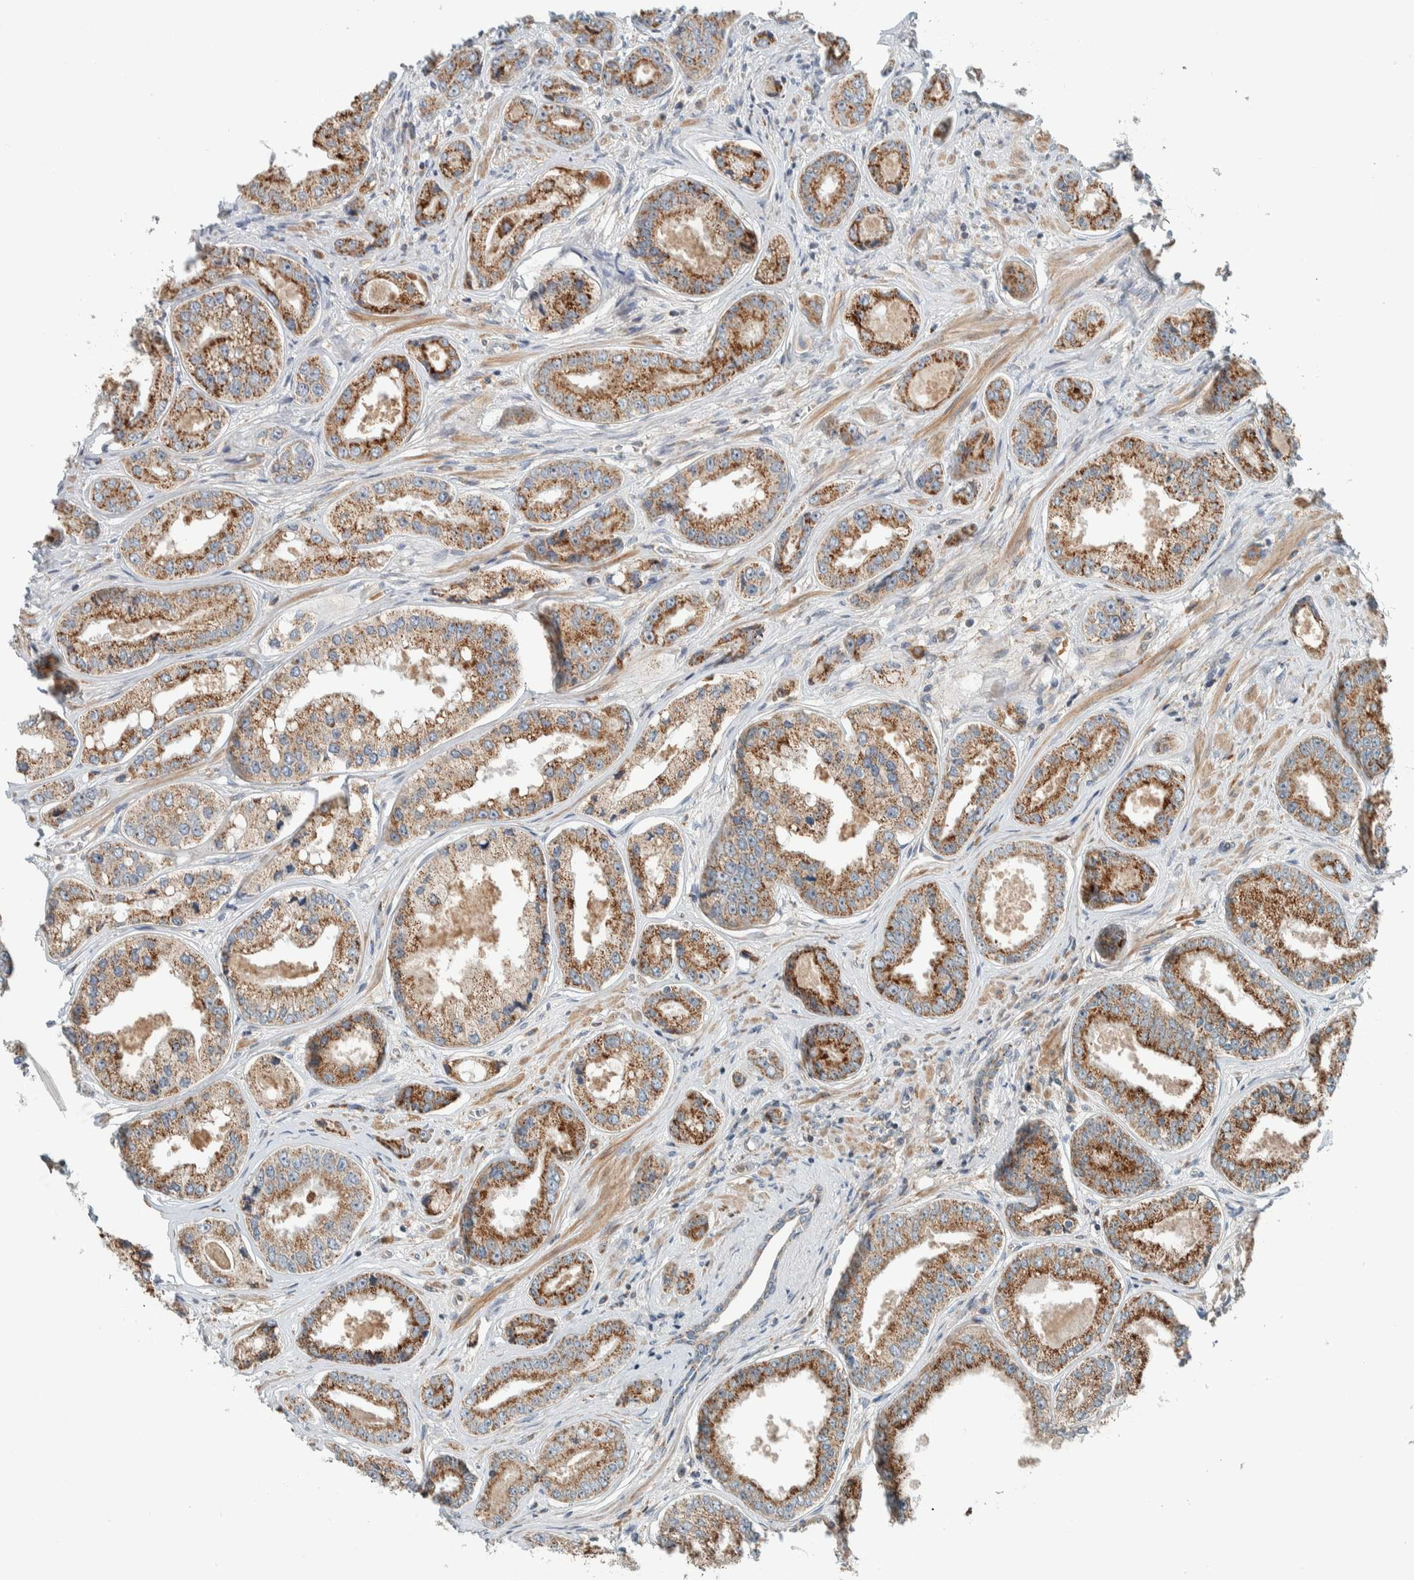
{"staining": {"intensity": "weak", "quantity": "25%-75%", "location": "cytoplasmic/membranous"}, "tissue": "prostate cancer", "cell_type": "Tumor cells", "image_type": "cancer", "snomed": [{"axis": "morphology", "description": "Adenocarcinoma, High grade"}, {"axis": "topography", "description": "Prostate"}], "caption": "High-power microscopy captured an immunohistochemistry (IHC) photomicrograph of prostate high-grade adenocarcinoma, revealing weak cytoplasmic/membranous expression in approximately 25%-75% of tumor cells.", "gene": "SLFN12L", "patient": {"sex": "male", "age": 61}}